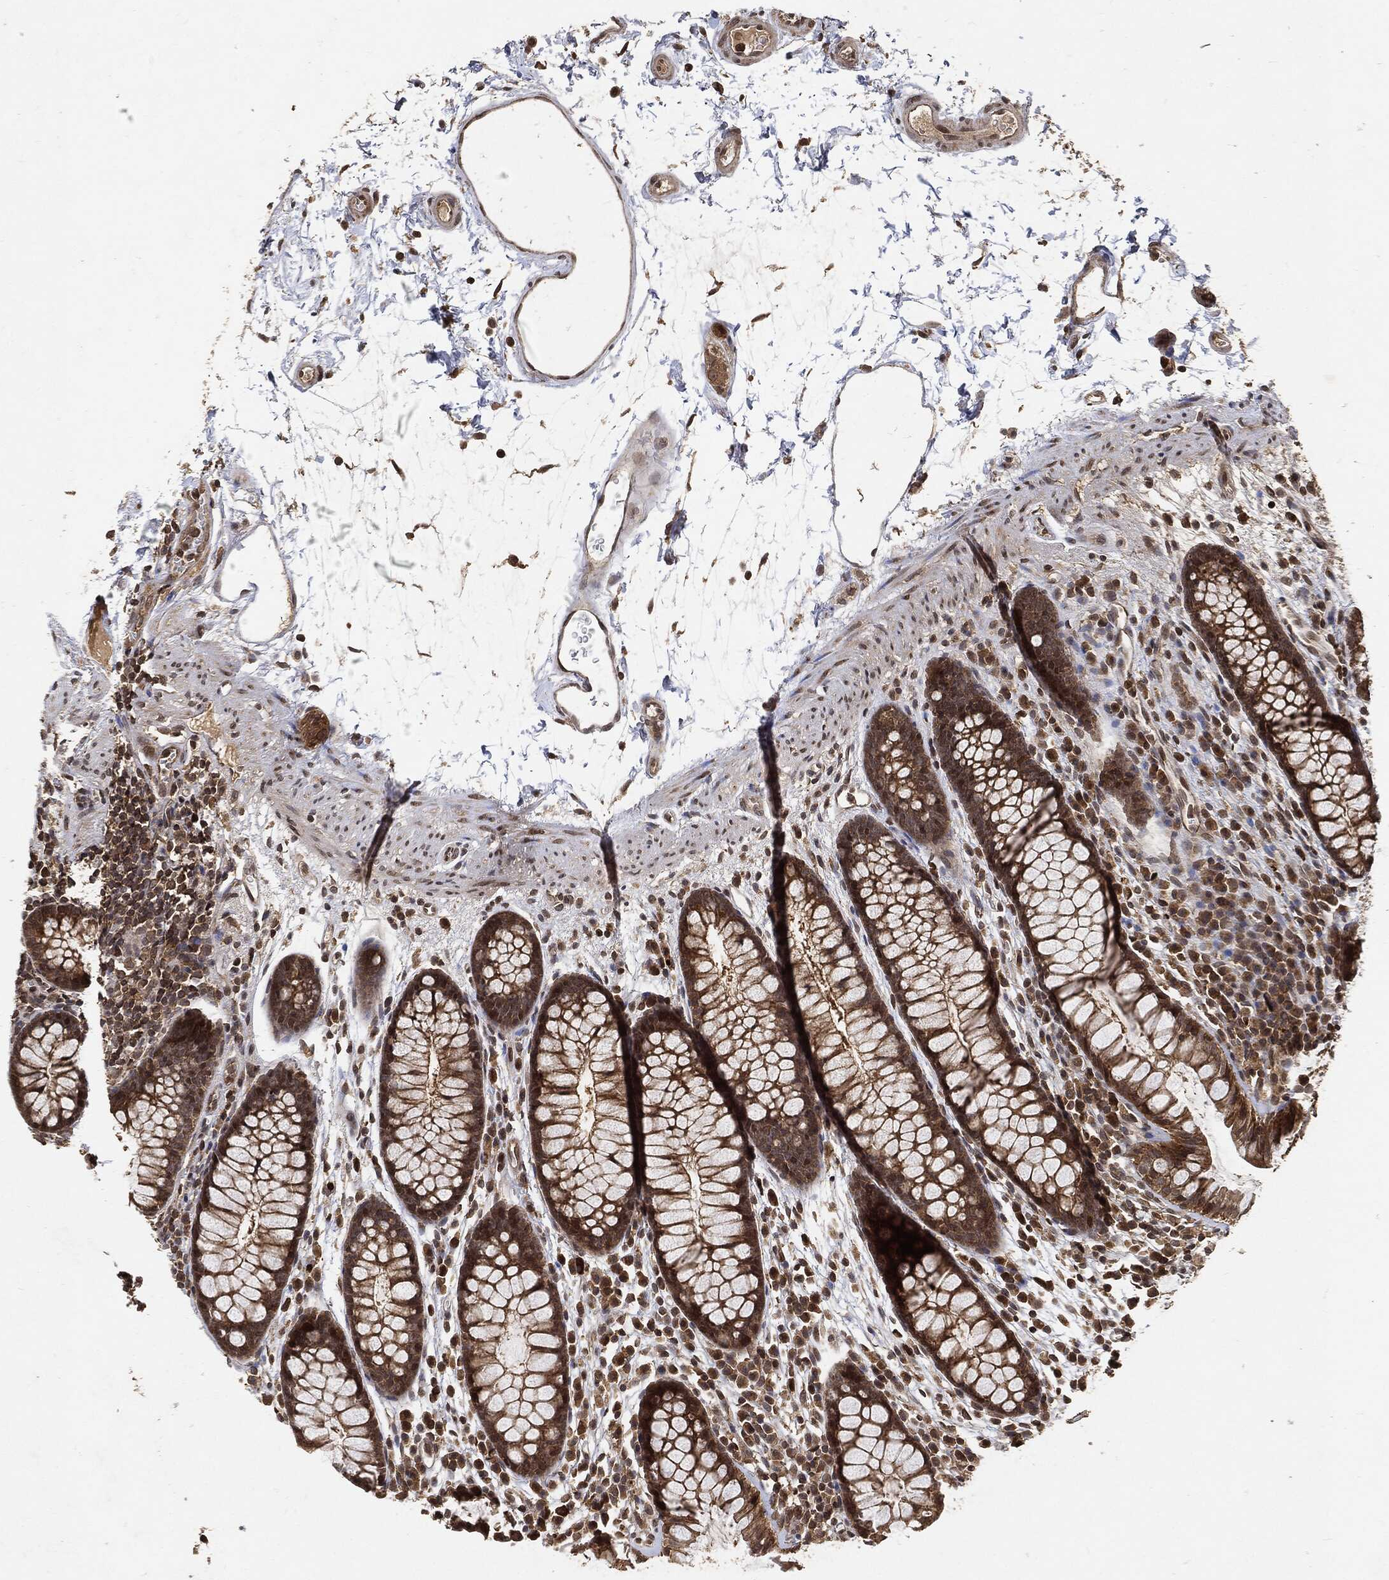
{"staining": {"intensity": "moderate", "quantity": "25%-75%", "location": "cytoplasmic/membranous"}, "tissue": "colon", "cell_type": "Endothelial cells", "image_type": "normal", "snomed": [{"axis": "morphology", "description": "Normal tissue, NOS"}, {"axis": "topography", "description": "Colon"}], "caption": "Endothelial cells display medium levels of moderate cytoplasmic/membranous positivity in about 25%-75% of cells in benign human colon.", "gene": "ZNF226", "patient": {"sex": "male", "age": 76}}